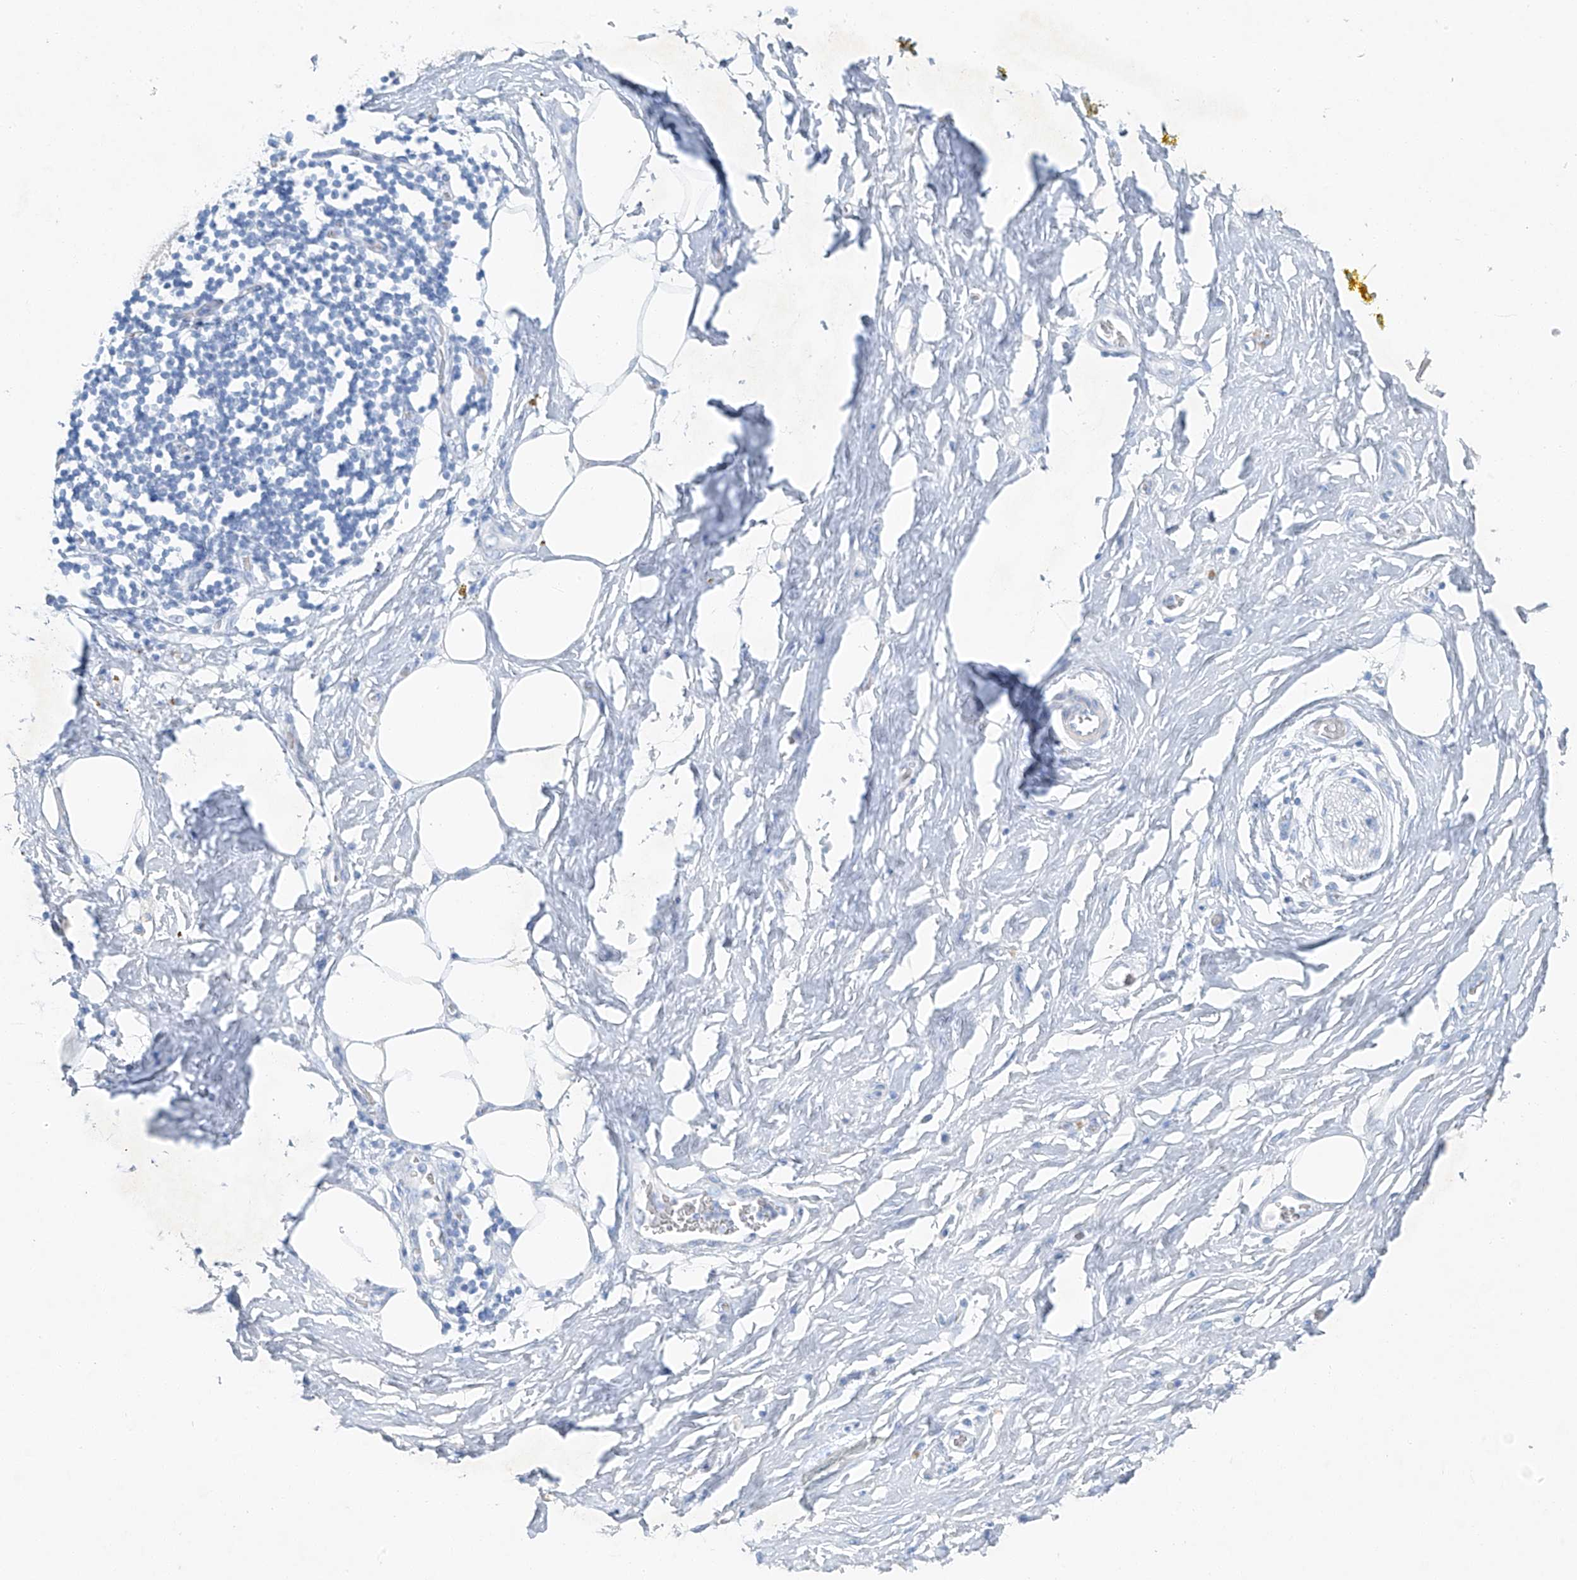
{"staining": {"intensity": "negative", "quantity": "none", "location": "none"}, "tissue": "adipose tissue", "cell_type": "Adipocytes", "image_type": "normal", "snomed": [{"axis": "morphology", "description": "Normal tissue, NOS"}, {"axis": "morphology", "description": "Adenocarcinoma, NOS"}, {"axis": "topography", "description": "Pancreas"}, {"axis": "topography", "description": "Peripheral nerve tissue"}], "caption": "Protein analysis of benign adipose tissue shows no significant positivity in adipocytes. The staining was performed using DAB to visualize the protein expression in brown, while the nuclei were stained in blue with hematoxylin (Magnification: 20x).", "gene": "C1orf87", "patient": {"sex": "male", "age": 59}}